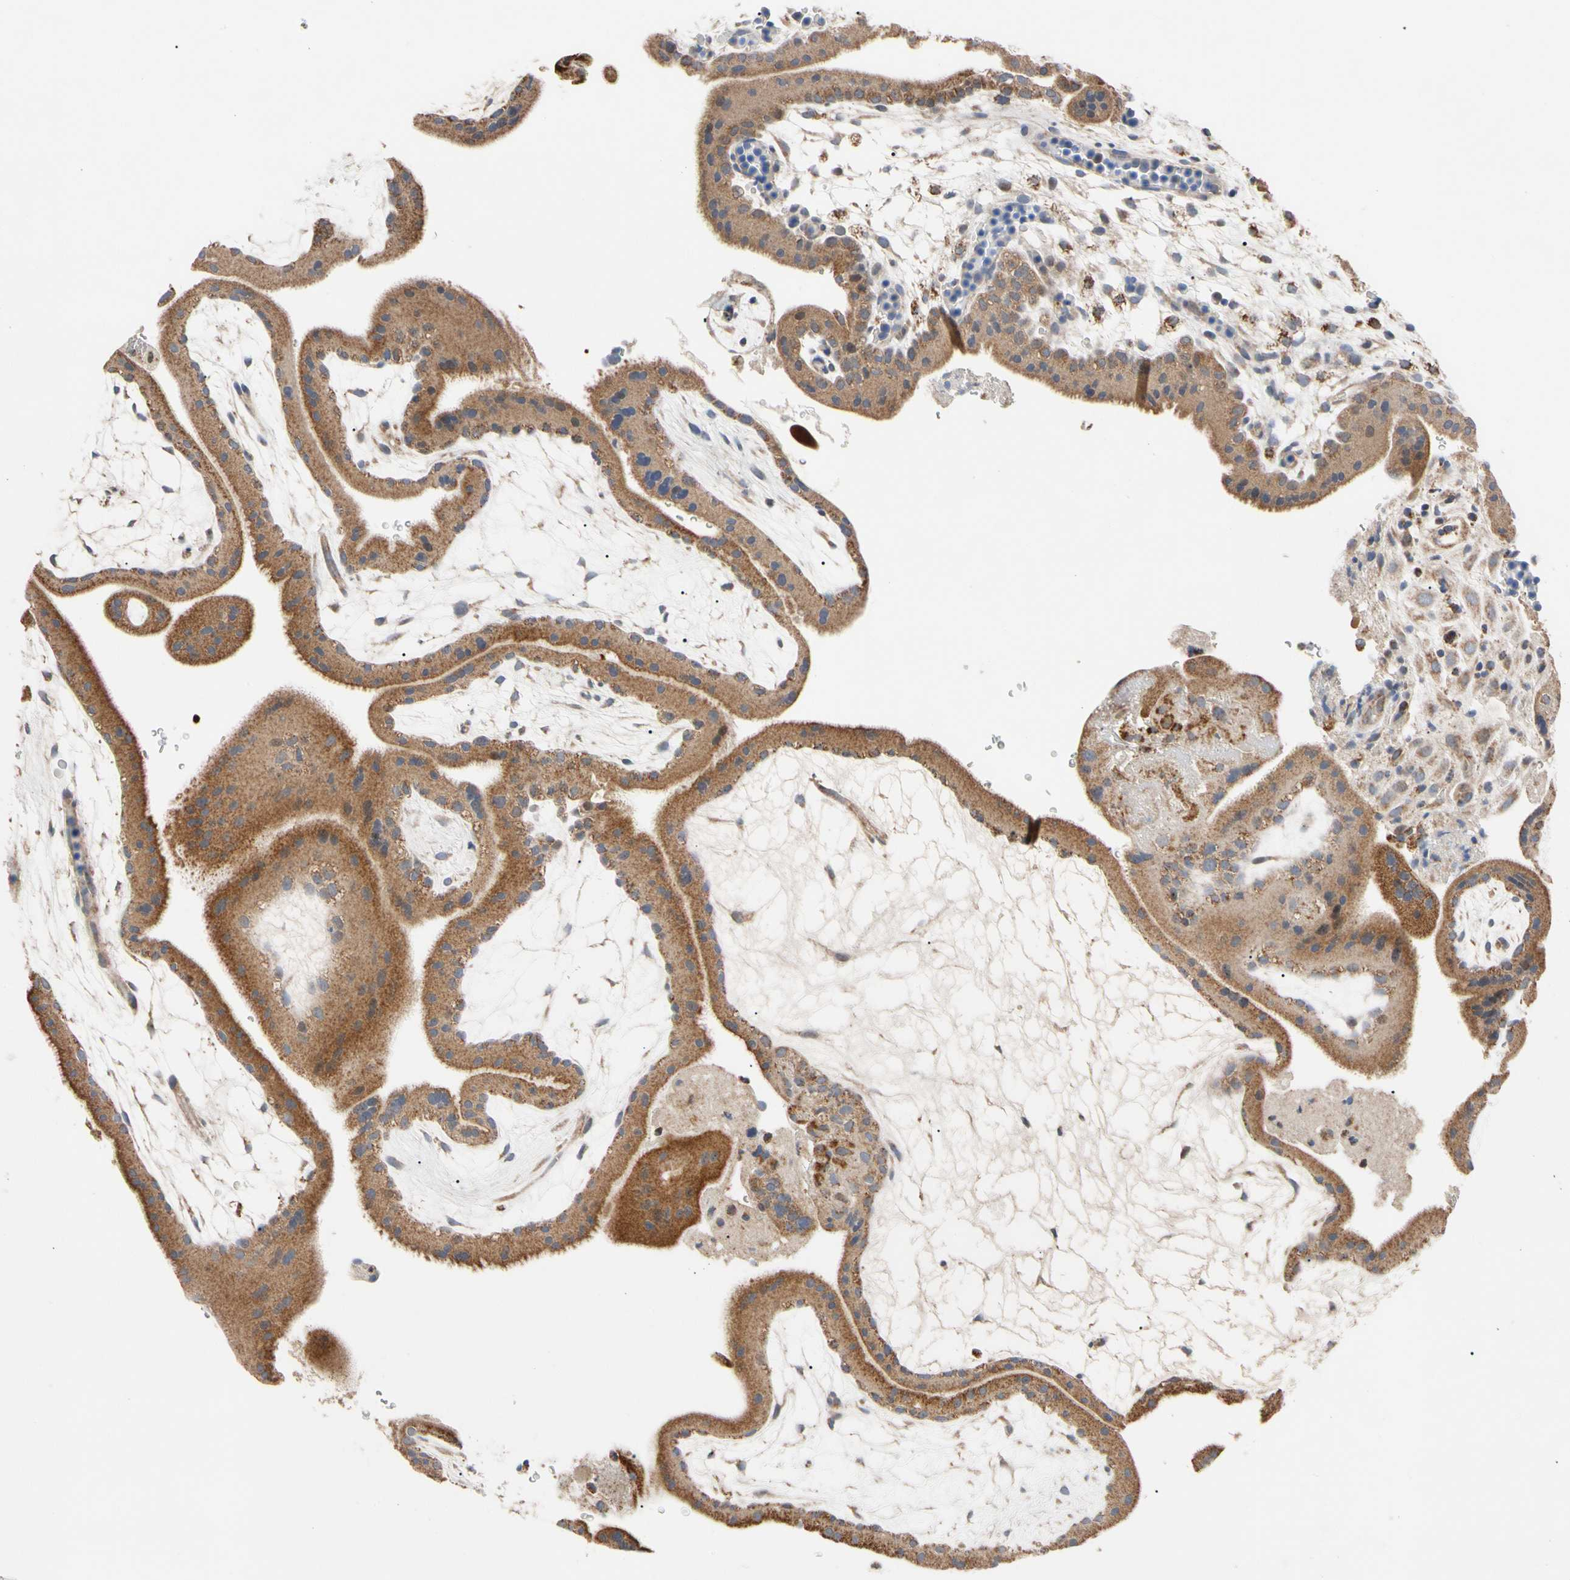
{"staining": {"intensity": "weak", "quantity": ">75%", "location": "cytoplasmic/membranous"}, "tissue": "placenta", "cell_type": "Decidual cells", "image_type": "normal", "snomed": [{"axis": "morphology", "description": "Normal tissue, NOS"}, {"axis": "topography", "description": "Placenta"}], "caption": "A brown stain highlights weak cytoplasmic/membranous staining of a protein in decidual cells of normal human placenta.", "gene": "GPD2", "patient": {"sex": "female", "age": 19}}